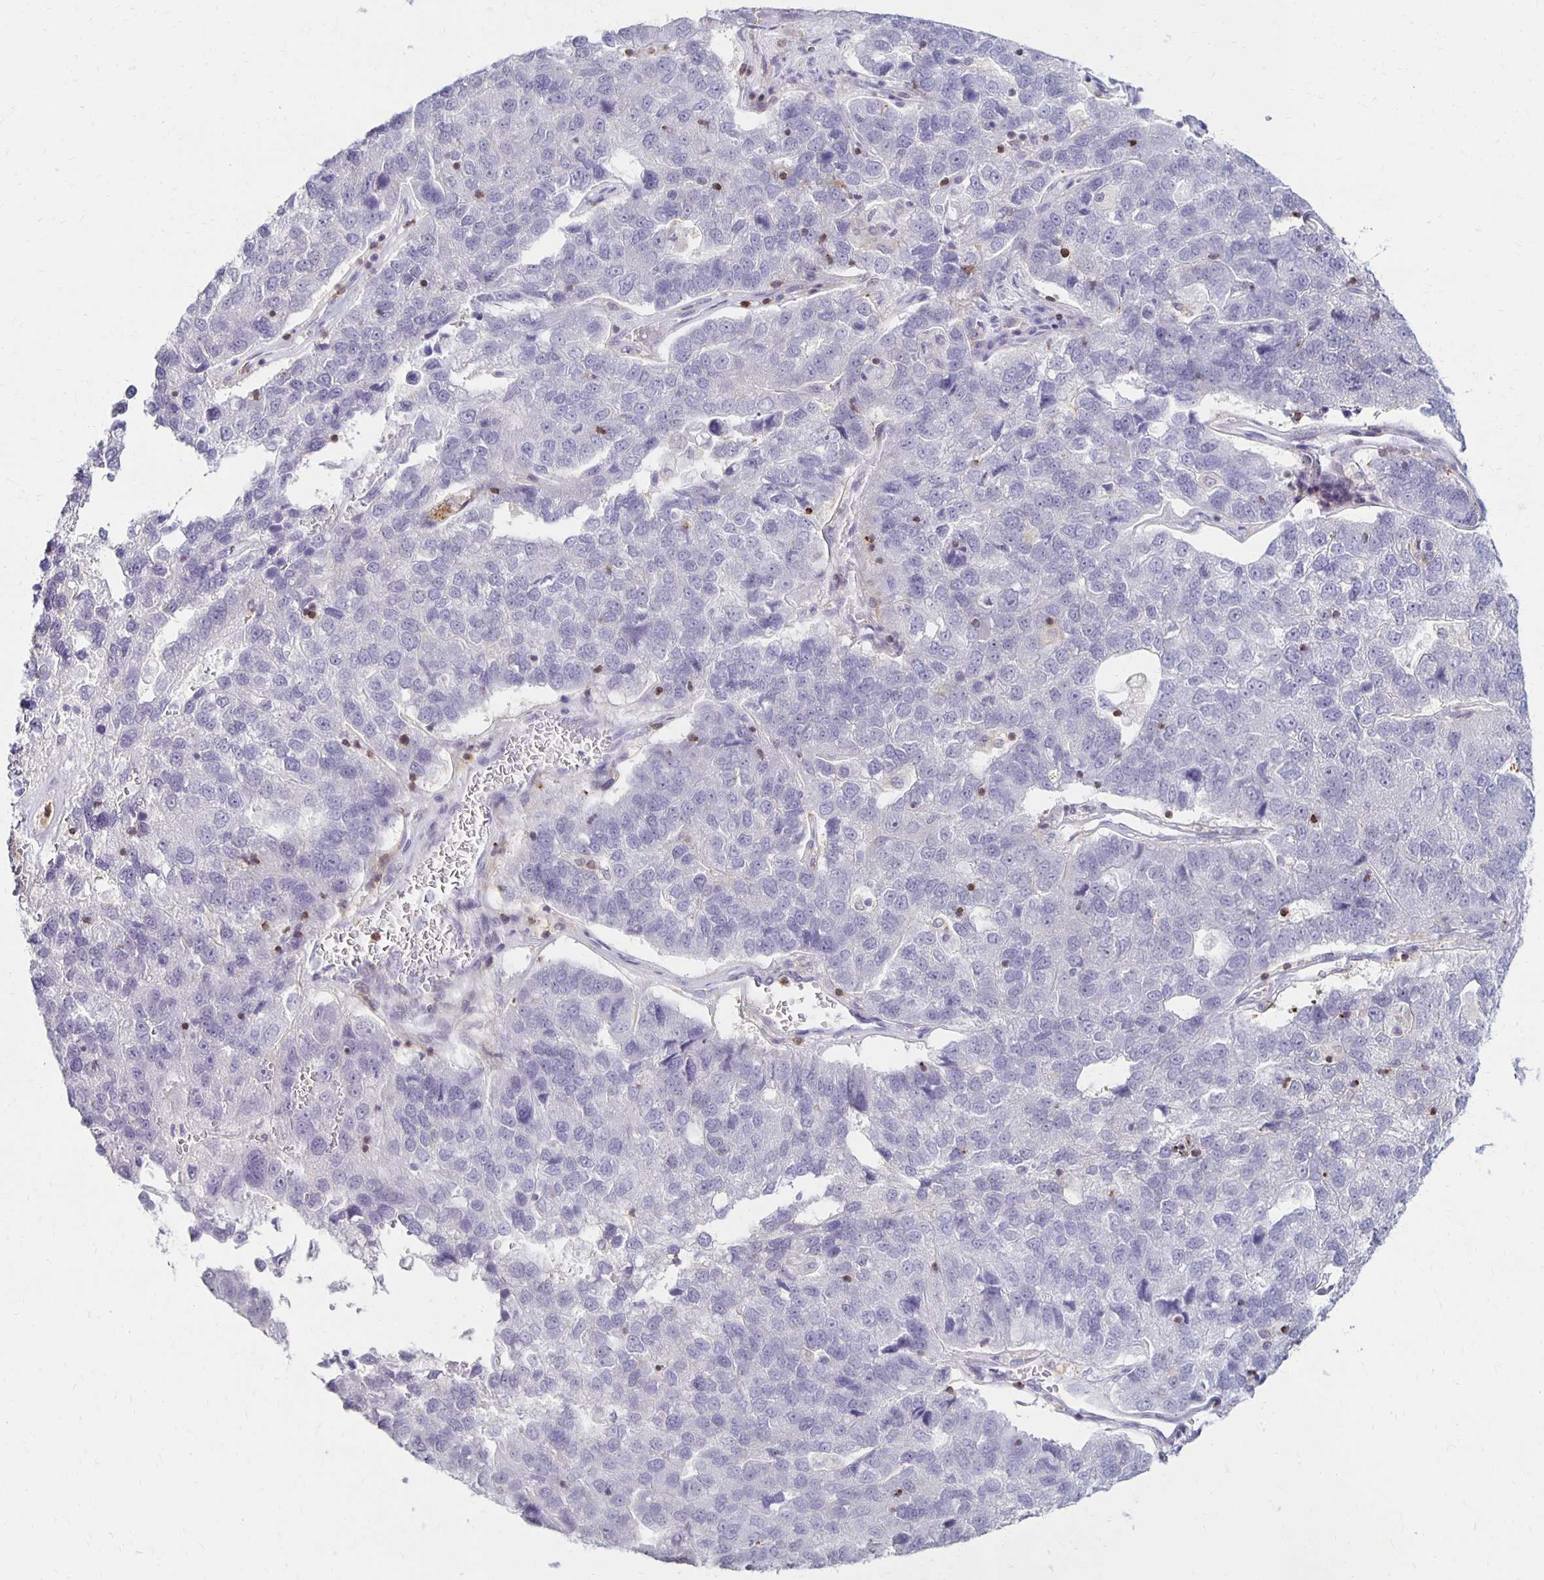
{"staining": {"intensity": "negative", "quantity": "none", "location": "none"}, "tissue": "pancreatic cancer", "cell_type": "Tumor cells", "image_type": "cancer", "snomed": [{"axis": "morphology", "description": "Adenocarcinoma, NOS"}, {"axis": "topography", "description": "Pancreas"}], "caption": "Immunohistochemistry (IHC) image of neoplastic tissue: pancreatic adenocarcinoma stained with DAB (3,3'-diaminobenzidine) reveals no significant protein staining in tumor cells.", "gene": "CCL21", "patient": {"sex": "female", "age": 61}}